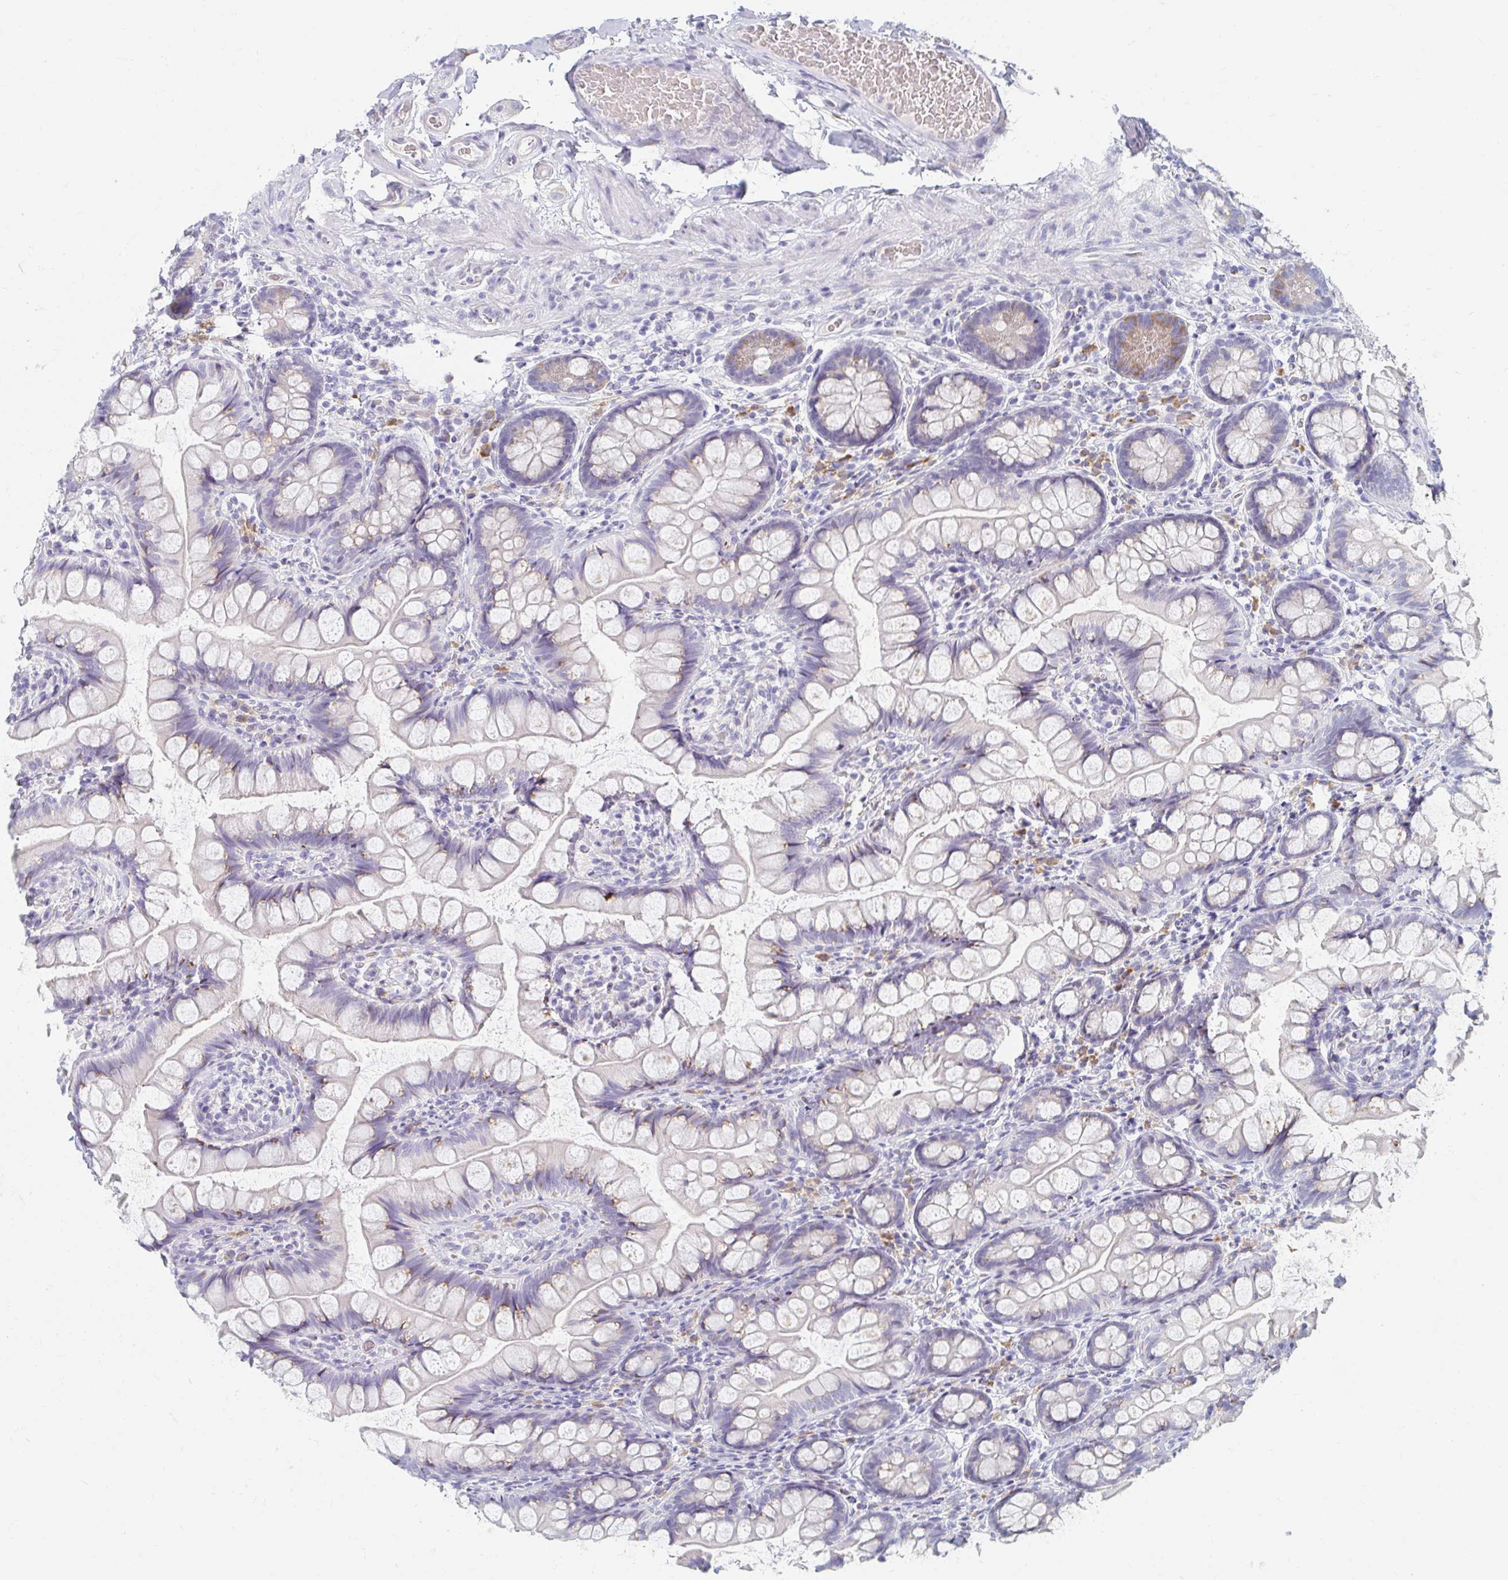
{"staining": {"intensity": "moderate", "quantity": "<25%", "location": "cytoplasmic/membranous"}, "tissue": "small intestine", "cell_type": "Glandular cells", "image_type": "normal", "snomed": [{"axis": "morphology", "description": "Normal tissue, NOS"}, {"axis": "topography", "description": "Small intestine"}], "caption": "Glandular cells display low levels of moderate cytoplasmic/membranous staining in approximately <25% of cells in benign small intestine. (Brightfield microscopy of DAB IHC at high magnification).", "gene": "MYLK2", "patient": {"sex": "male", "age": 70}}